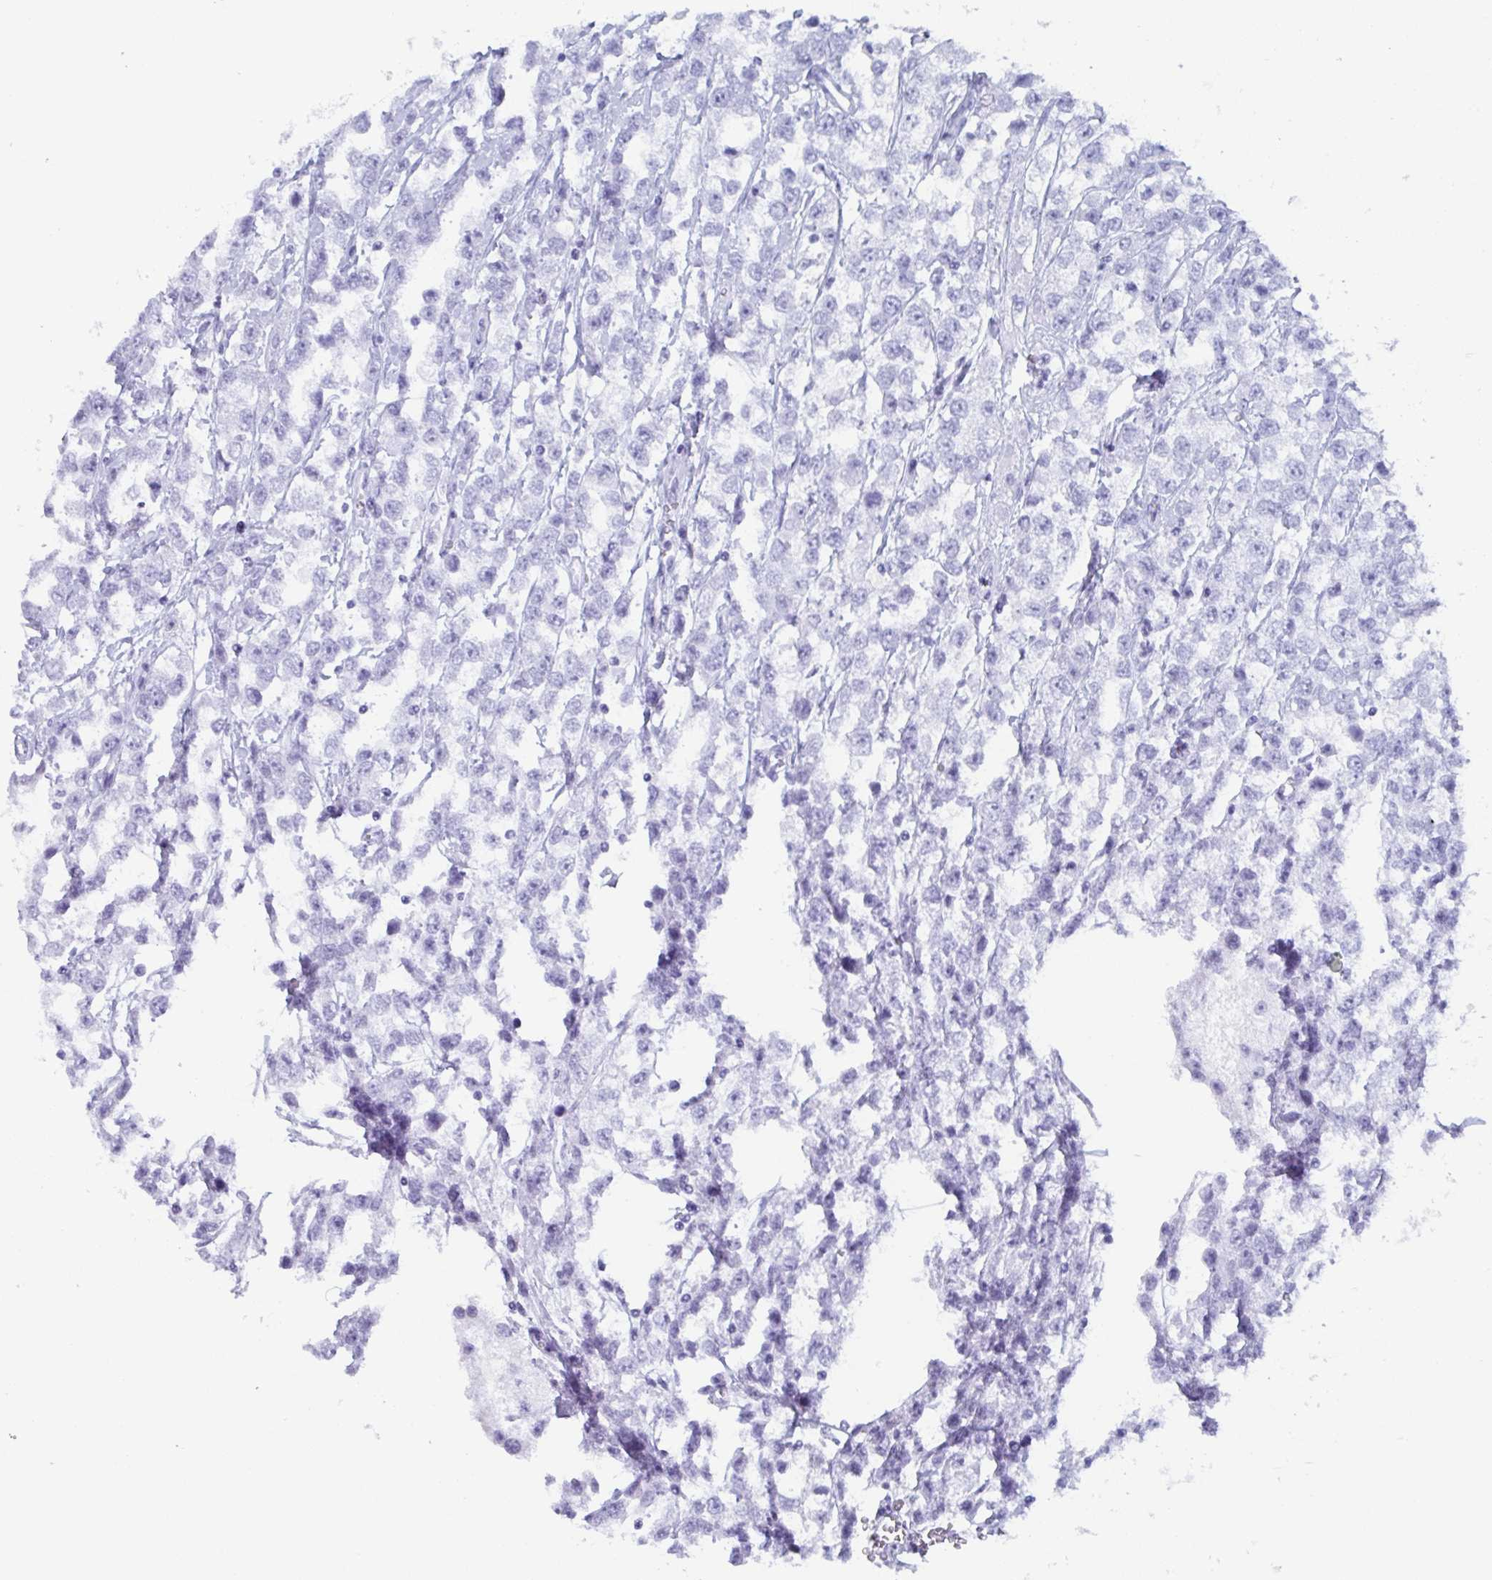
{"staining": {"intensity": "negative", "quantity": "none", "location": "none"}, "tissue": "testis cancer", "cell_type": "Tumor cells", "image_type": "cancer", "snomed": [{"axis": "morphology", "description": "Seminoma, NOS"}, {"axis": "topography", "description": "Testis"}], "caption": "This is an immunohistochemistry photomicrograph of human seminoma (testis). There is no staining in tumor cells.", "gene": "BPI", "patient": {"sex": "male", "age": 34}}